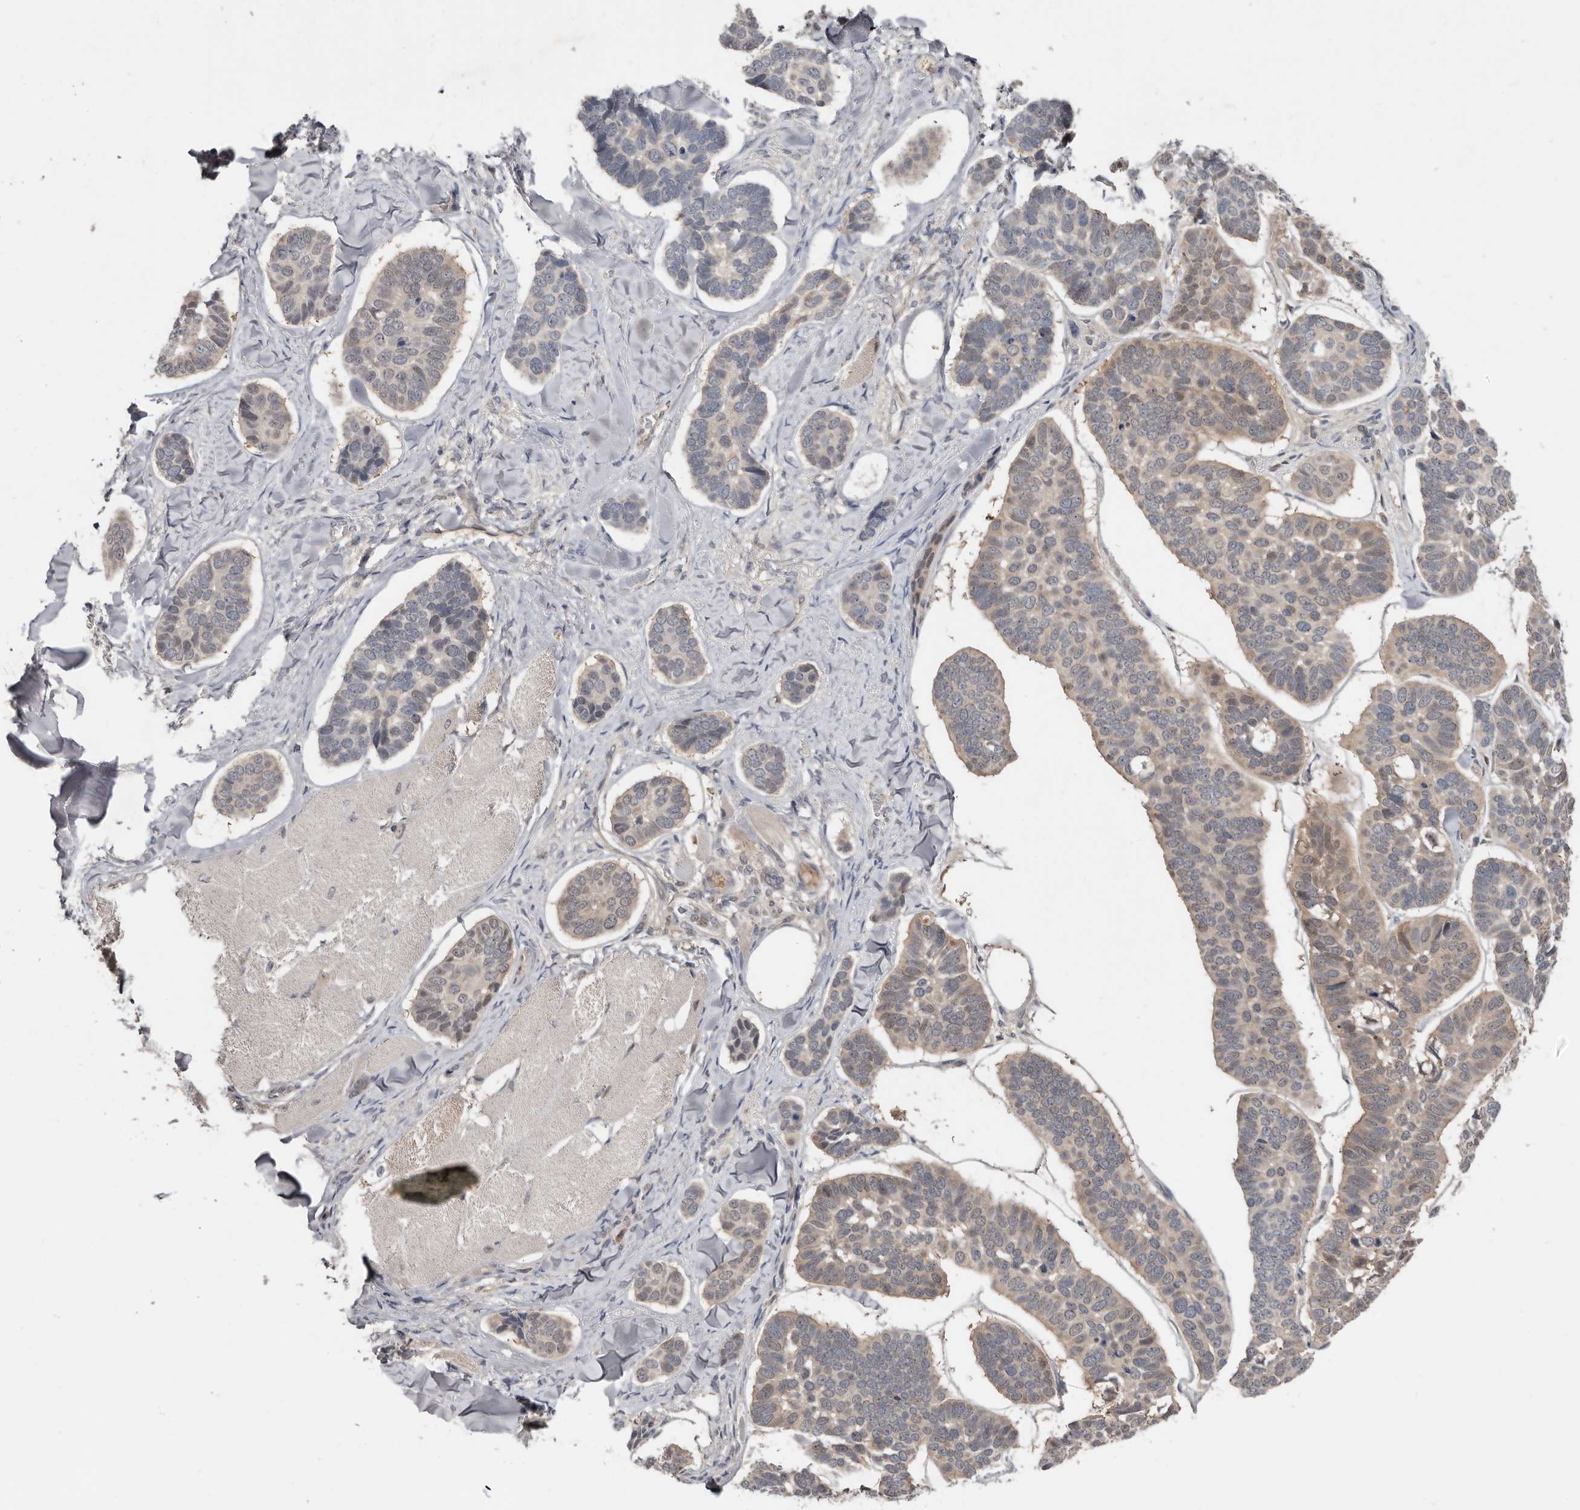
{"staining": {"intensity": "weak", "quantity": ">75%", "location": "cytoplasmic/membranous"}, "tissue": "skin cancer", "cell_type": "Tumor cells", "image_type": "cancer", "snomed": [{"axis": "morphology", "description": "Basal cell carcinoma"}, {"axis": "topography", "description": "Skin"}], "caption": "Weak cytoplasmic/membranous expression for a protein is present in approximately >75% of tumor cells of basal cell carcinoma (skin) using immunohistochemistry (IHC).", "gene": "RBKS", "patient": {"sex": "male", "age": 62}}